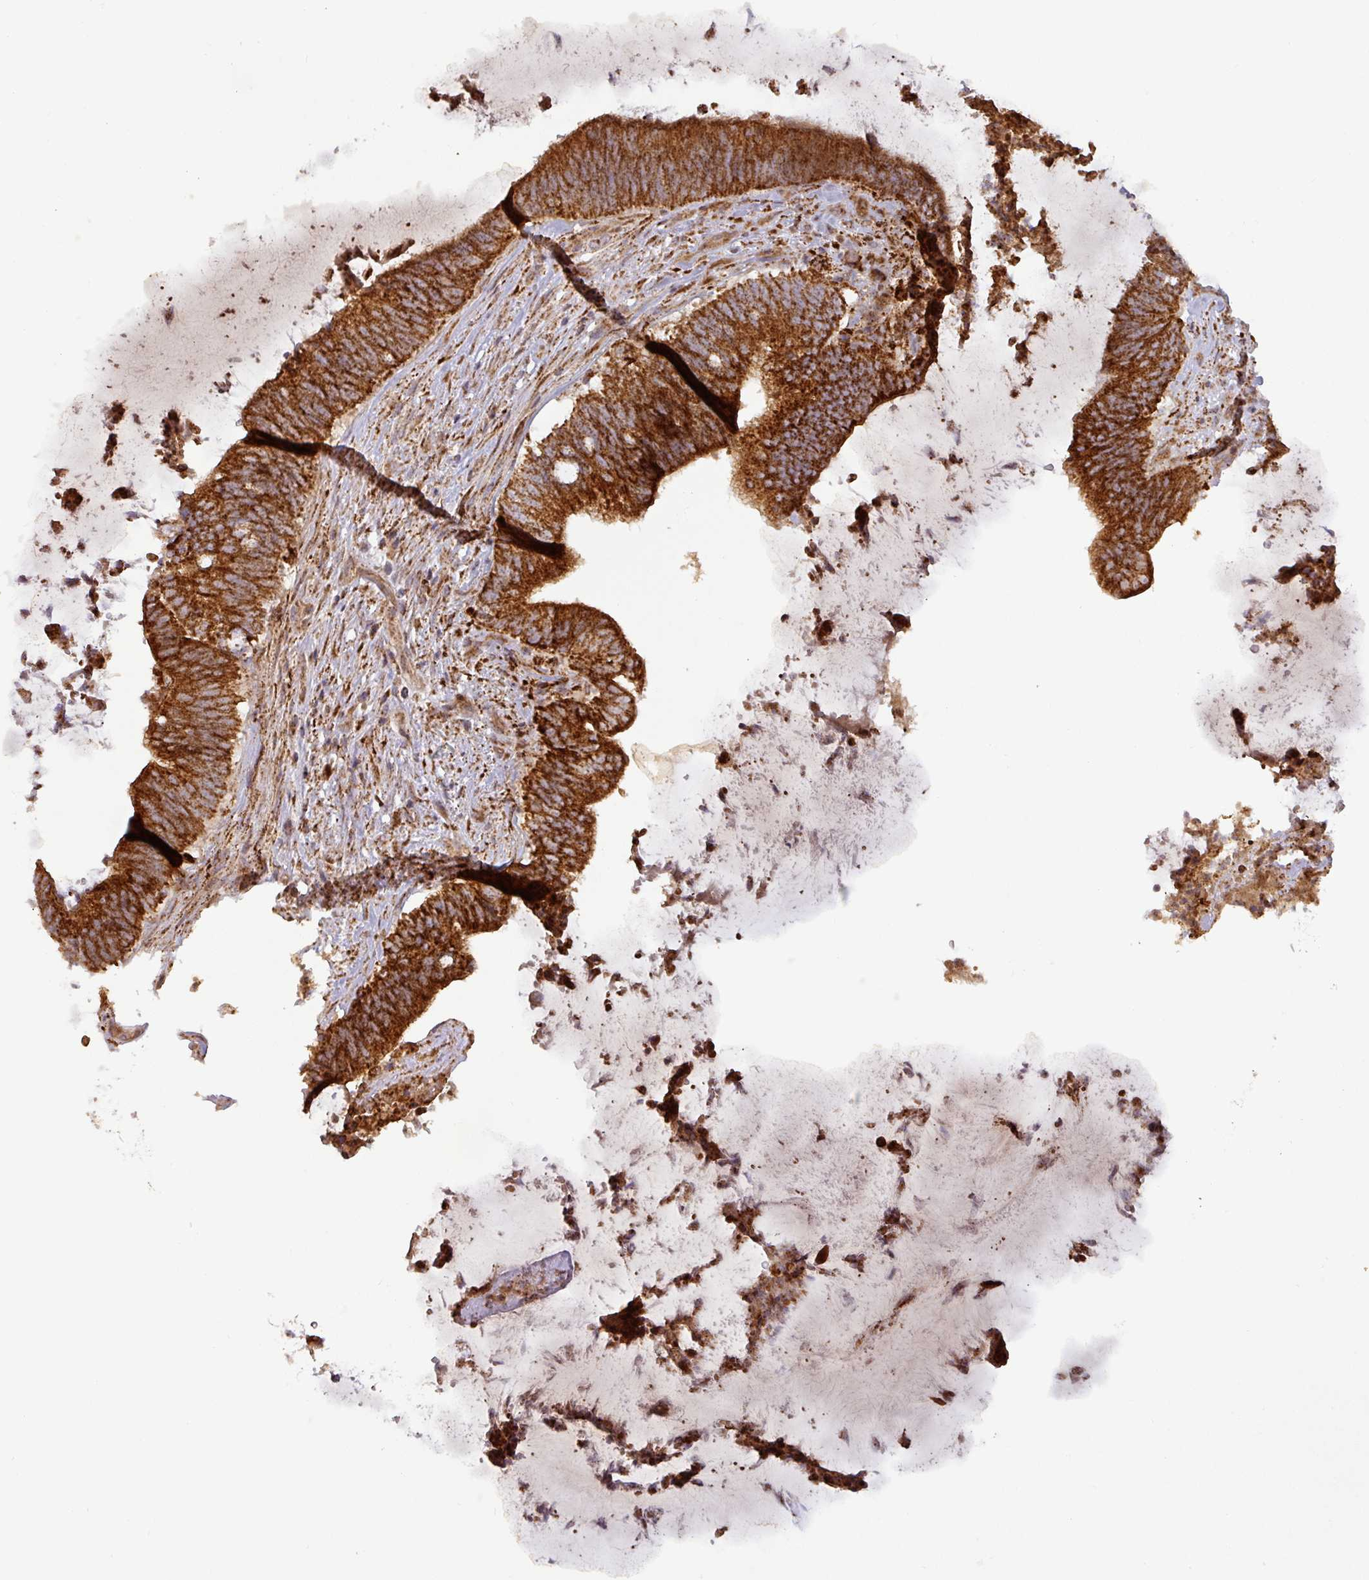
{"staining": {"intensity": "strong", "quantity": ">75%", "location": "cytoplasmic/membranous"}, "tissue": "colorectal cancer", "cell_type": "Tumor cells", "image_type": "cancer", "snomed": [{"axis": "morphology", "description": "Adenocarcinoma, NOS"}, {"axis": "topography", "description": "Colon"}], "caption": "Colorectal cancer was stained to show a protein in brown. There is high levels of strong cytoplasmic/membranous expression in about >75% of tumor cells.", "gene": "GPD2", "patient": {"sex": "female", "age": 43}}